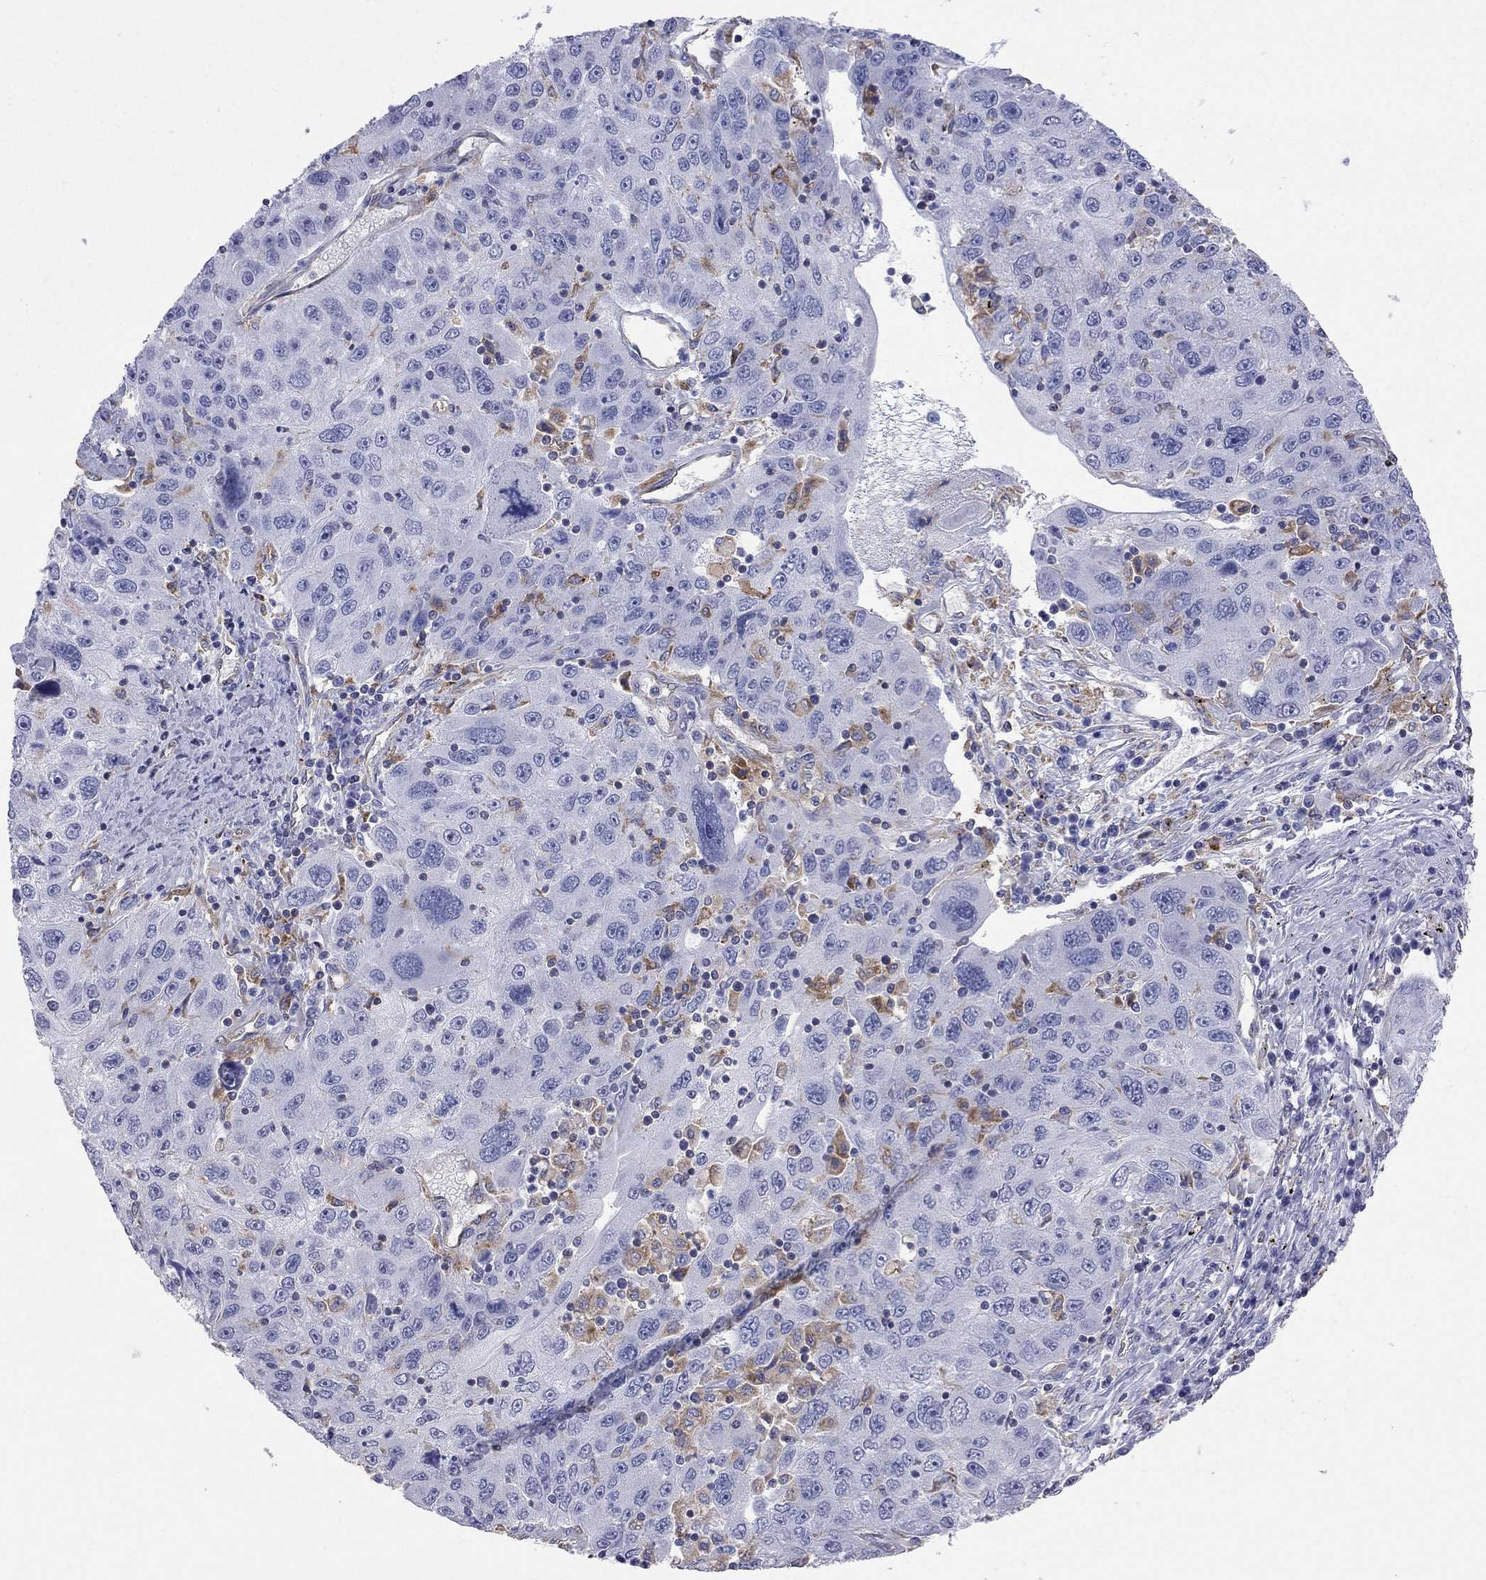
{"staining": {"intensity": "negative", "quantity": "none", "location": "none"}, "tissue": "stomach cancer", "cell_type": "Tumor cells", "image_type": "cancer", "snomed": [{"axis": "morphology", "description": "Adenocarcinoma, NOS"}, {"axis": "topography", "description": "Stomach"}], "caption": "Tumor cells show no significant protein expression in adenocarcinoma (stomach).", "gene": "ABI3", "patient": {"sex": "male", "age": 56}}